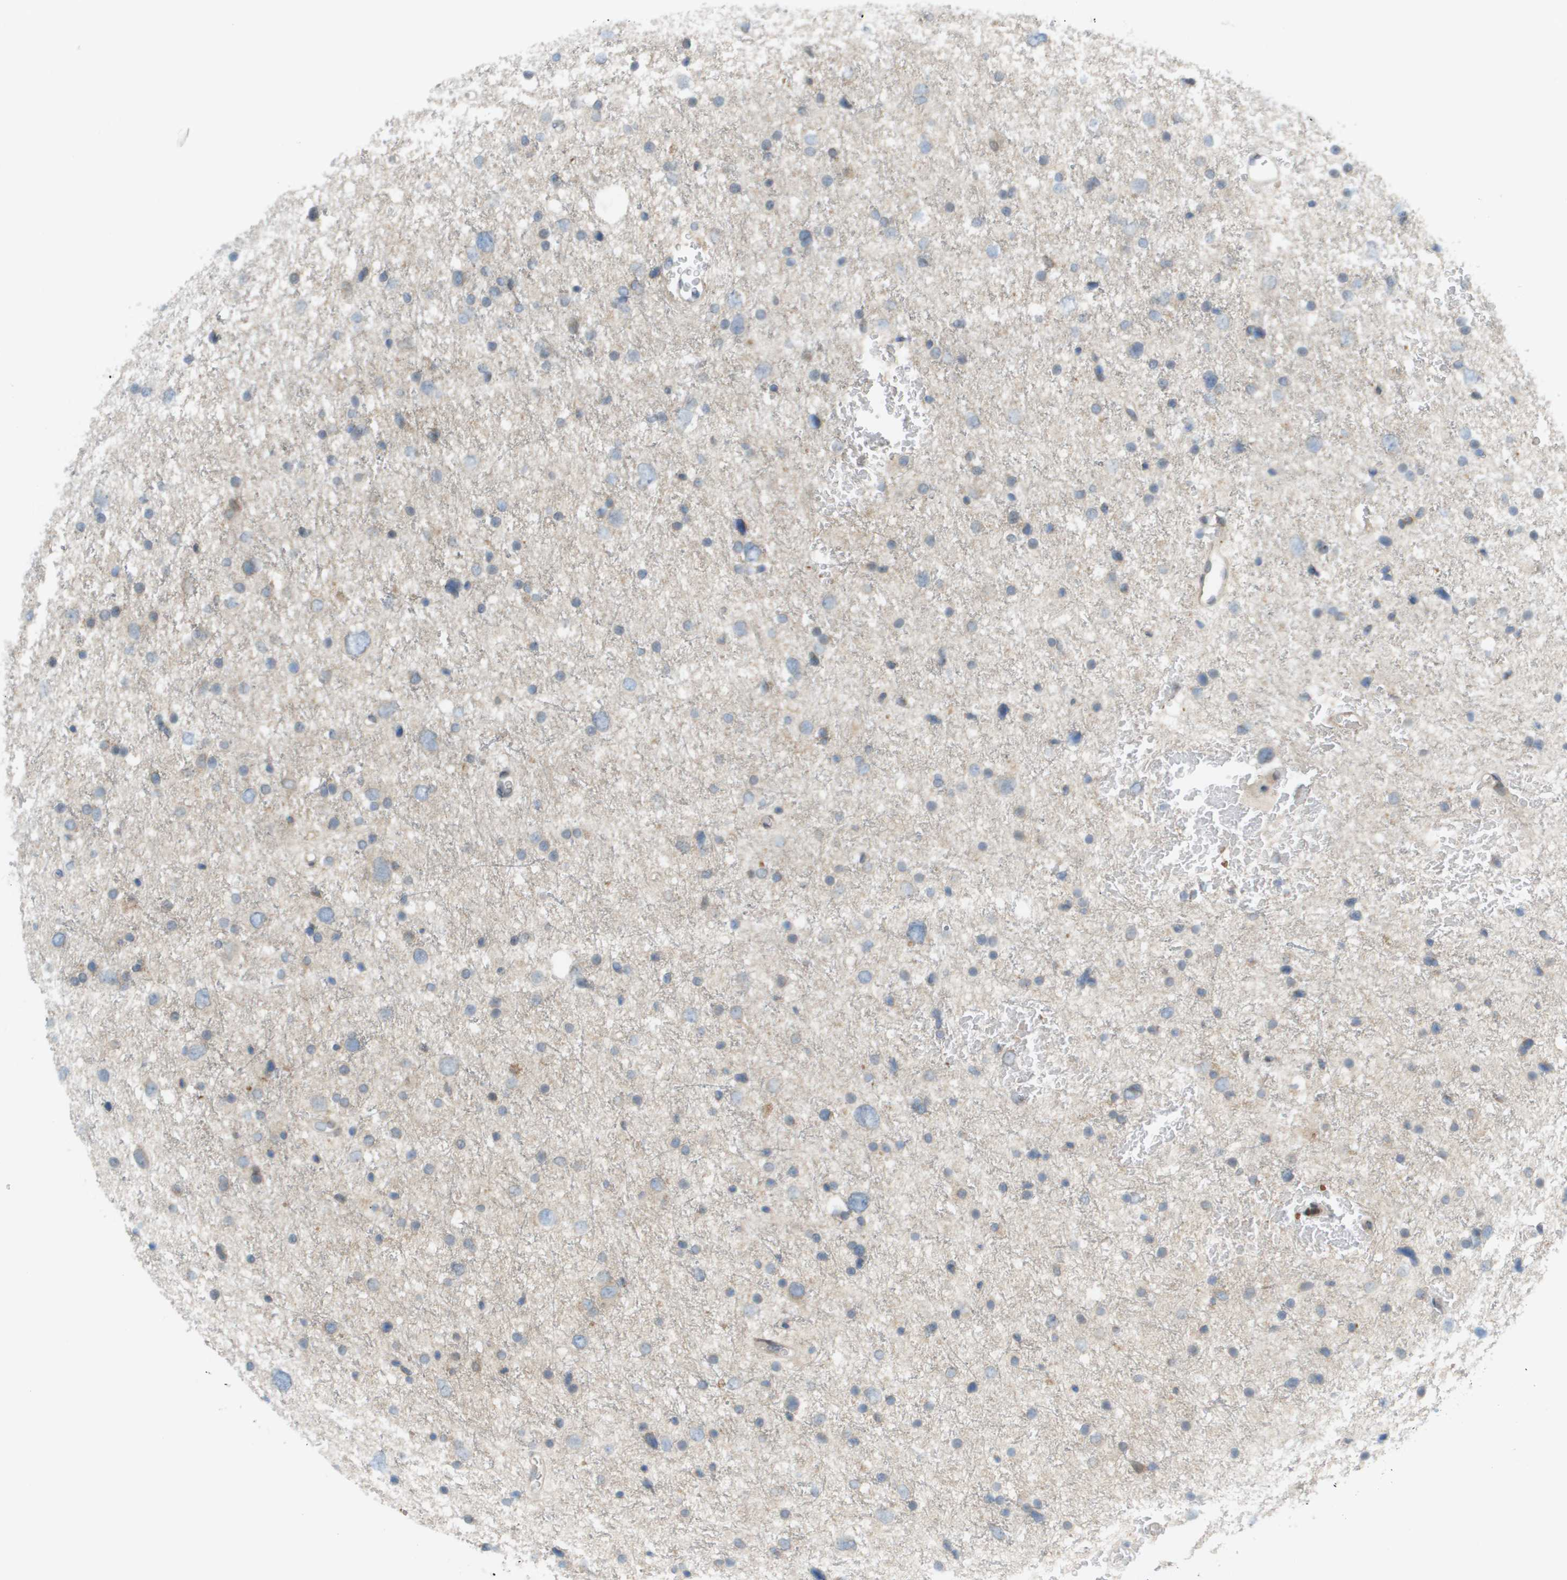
{"staining": {"intensity": "weak", "quantity": "<25%", "location": "cytoplasmic/membranous"}, "tissue": "glioma", "cell_type": "Tumor cells", "image_type": "cancer", "snomed": [{"axis": "morphology", "description": "Glioma, malignant, Low grade"}, {"axis": "topography", "description": "Brain"}], "caption": "This is an immunohistochemistry micrograph of malignant glioma (low-grade). There is no expression in tumor cells.", "gene": "CACNB4", "patient": {"sex": "female", "age": 37}}